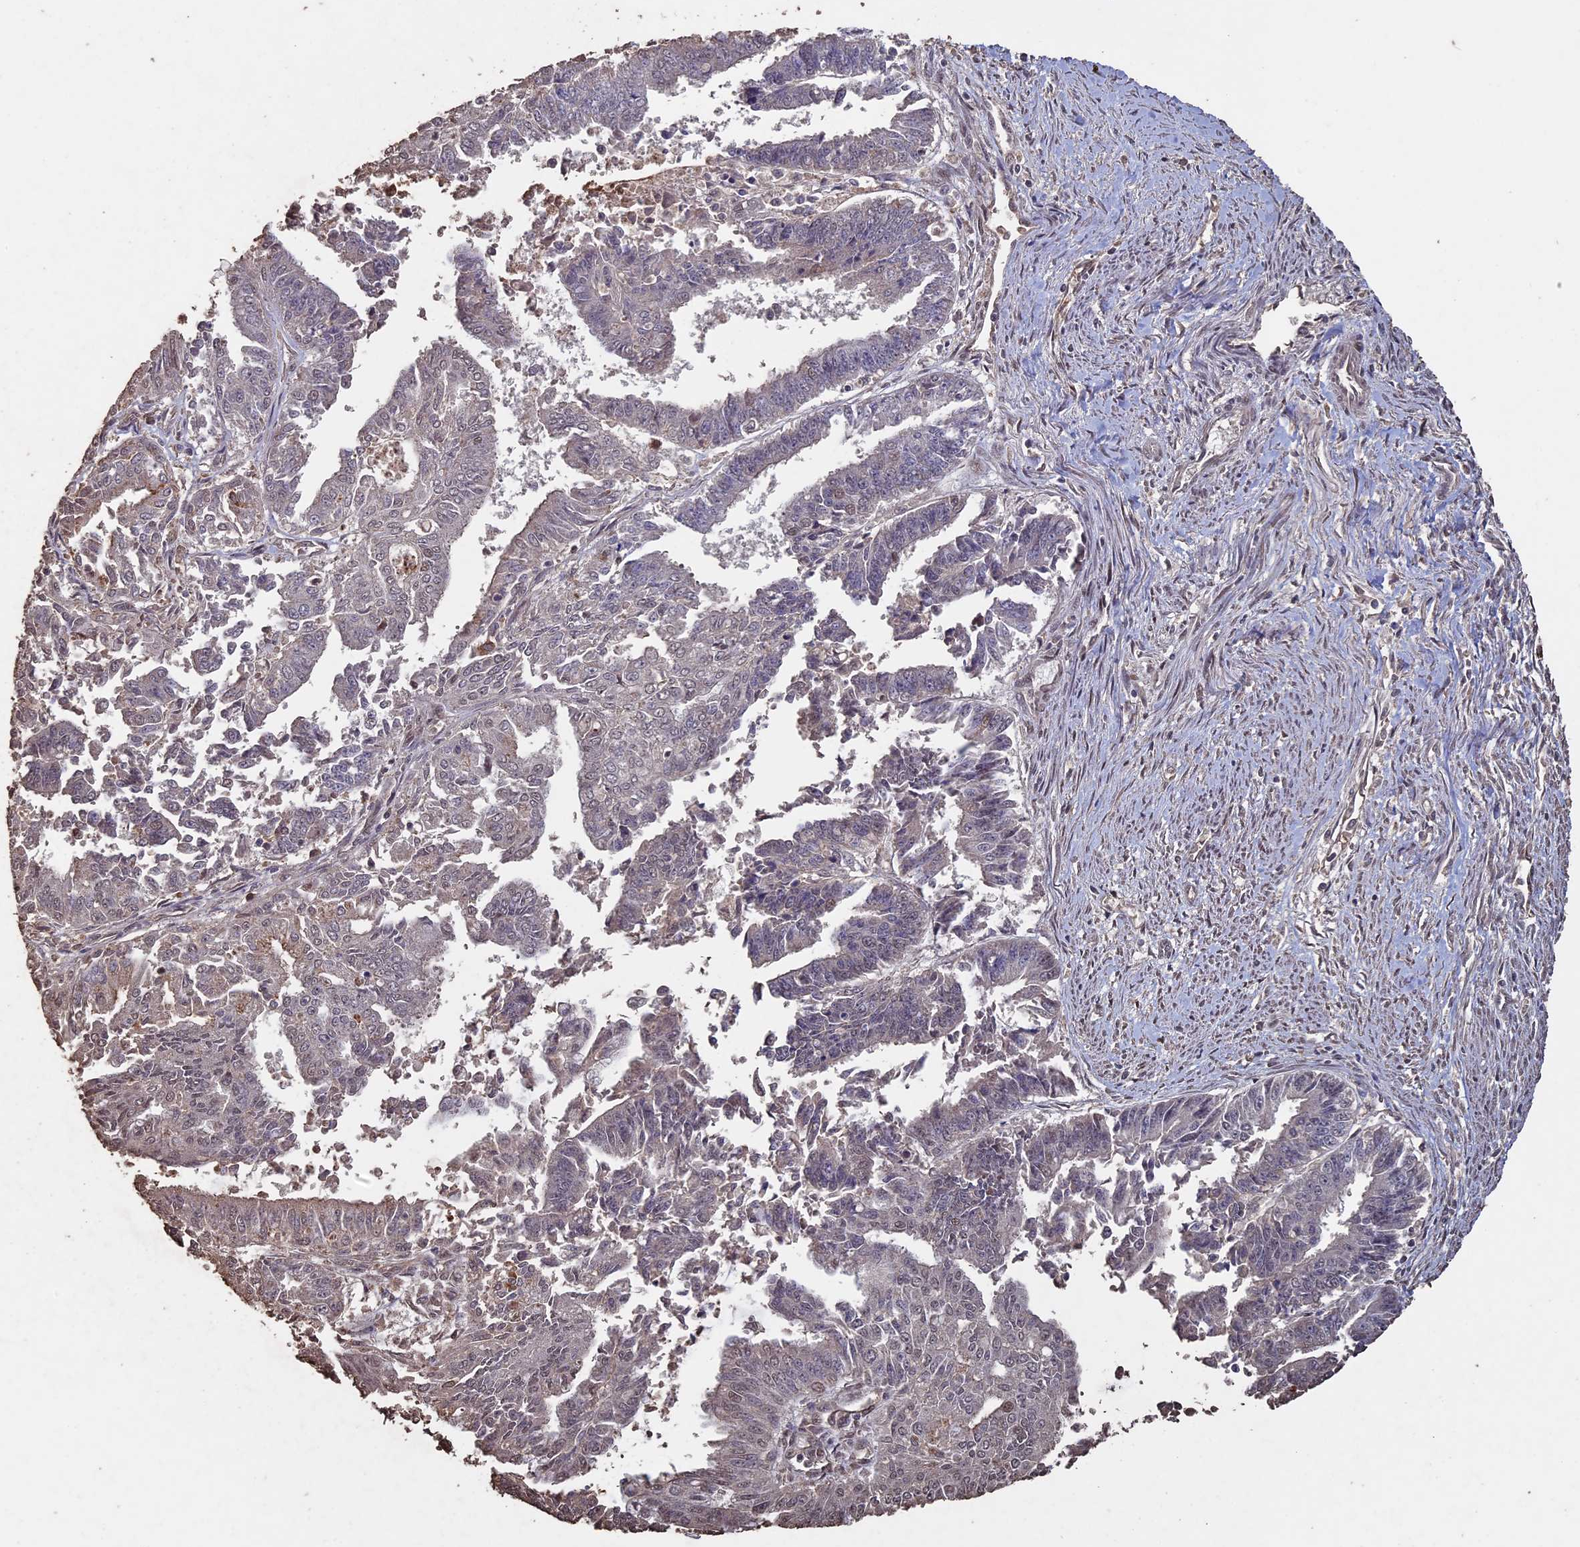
{"staining": {"intensity": "weak", "quantity": "<25%", "location": "nuclear"}, "tissue": "endometrial cancer", "cell_type": "Tumor cells", "image_type": "cancer", "snomed": [{"axis": "morphology", "description": "Adenocarcinoma, NOS"}, {"axis": "topography", "description": "Endometrium"}], "caption": "IHC of human endometrial adenocarcinoma displays no staining in tumor cells. (Stains: DAB (3,3'-diaminobenzidine) IHC with hematoxylin counter stain, Microscopy: brightfield microscopy at high magnification).", "gene": "HUNK", "patient": {"sex": "female", "age": 73}}